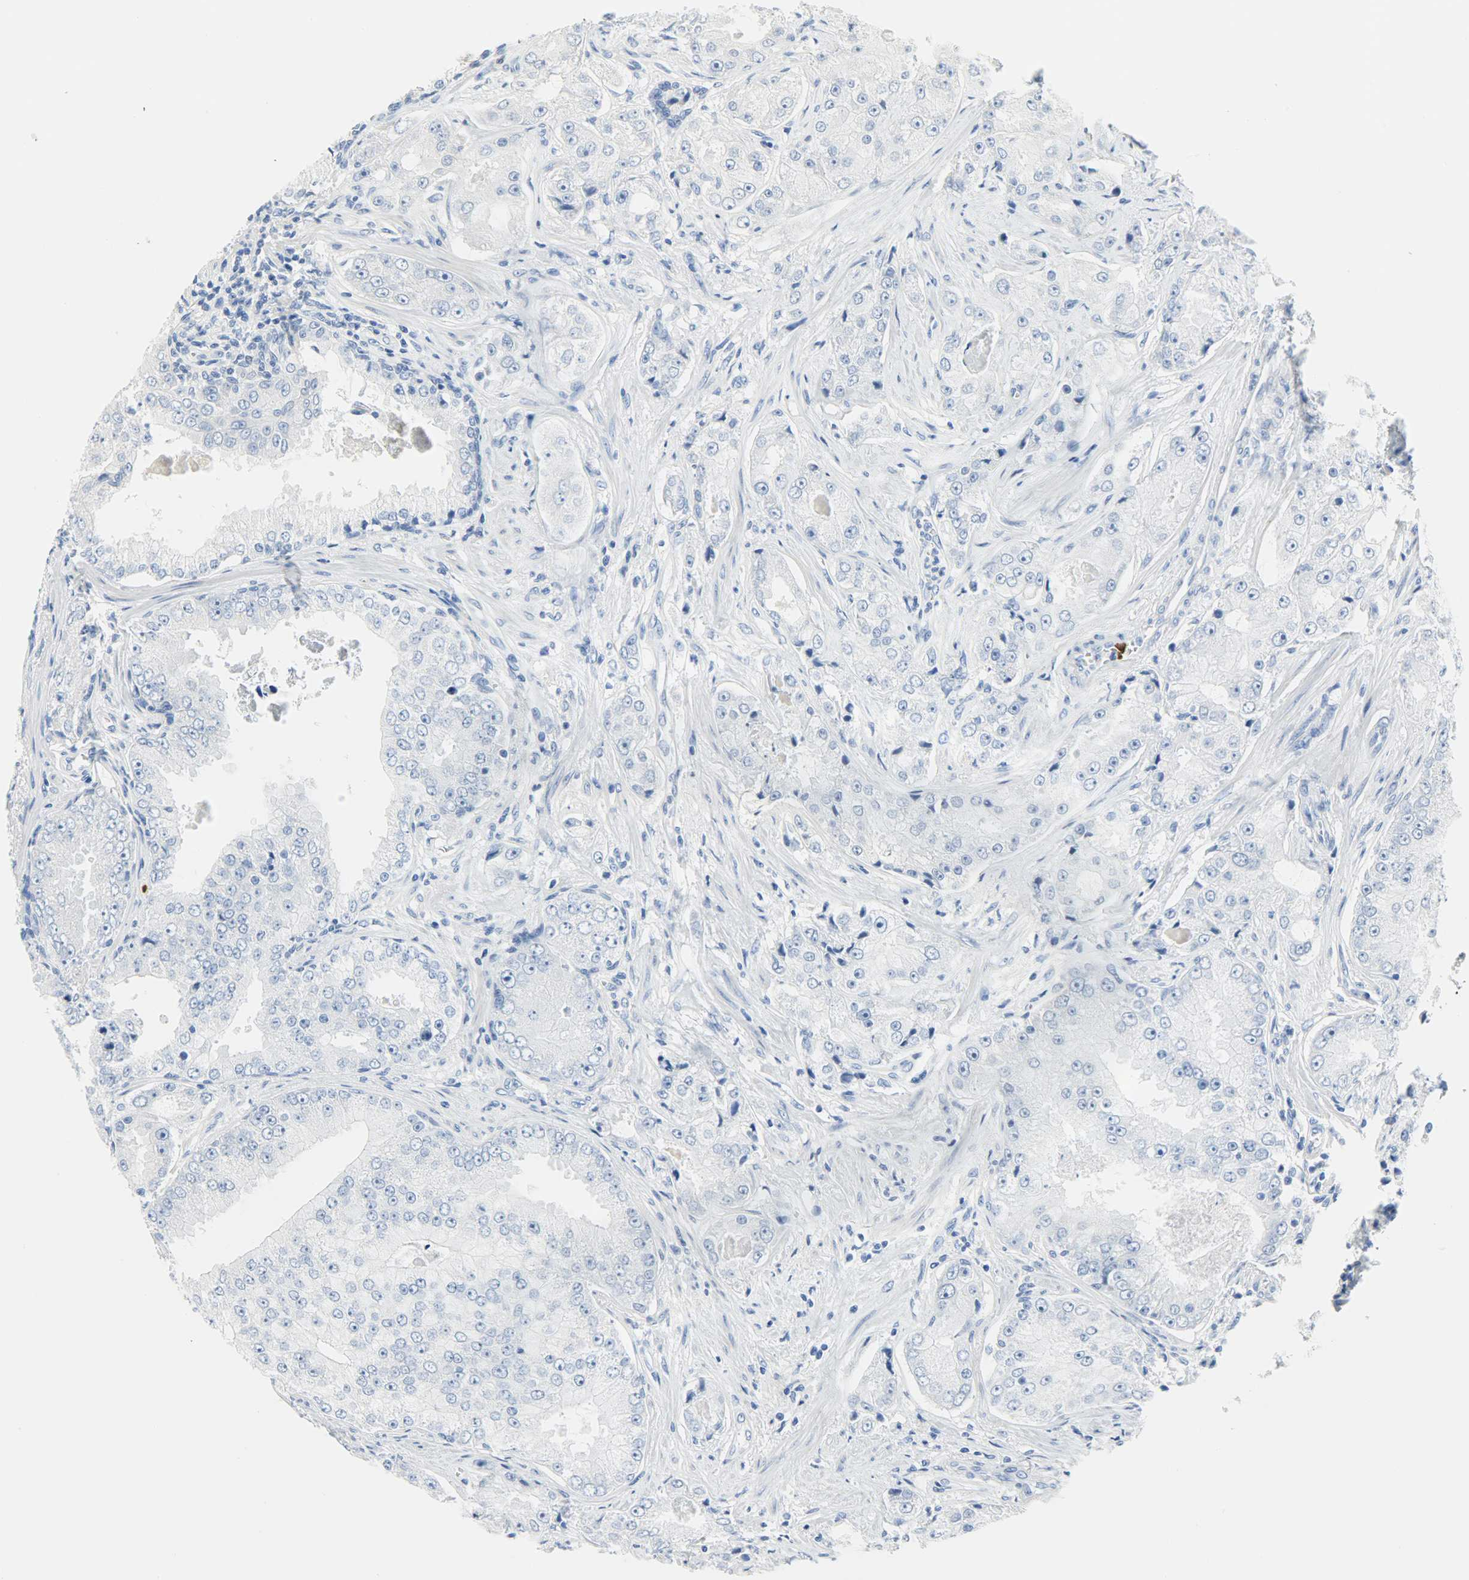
{"staining": {"intensity": "negative", "quantity": "none", "location": "none"}, "tissue": "prostate cancer", "cell_type": "Tumor cells", "image_type": "cancer", "snomed": [{"axis": "morphology", "description": "Adenocarcinoma, High grade"}, {"axis": "topography", "description": "Prostate"}], "caption": "Tumor cells are negative for brown protein staining in adenocarcinoma (high-grade) (prostate). The staining was performed using DAB (3,3'-diaminobenzidine) to visualize the protein expression in brown, while the nuclei were stained in blue with hematoxylin (Magnification: 20x).", "gene": "CEBPE", "patient": {"sex": "male", "age": 73}}